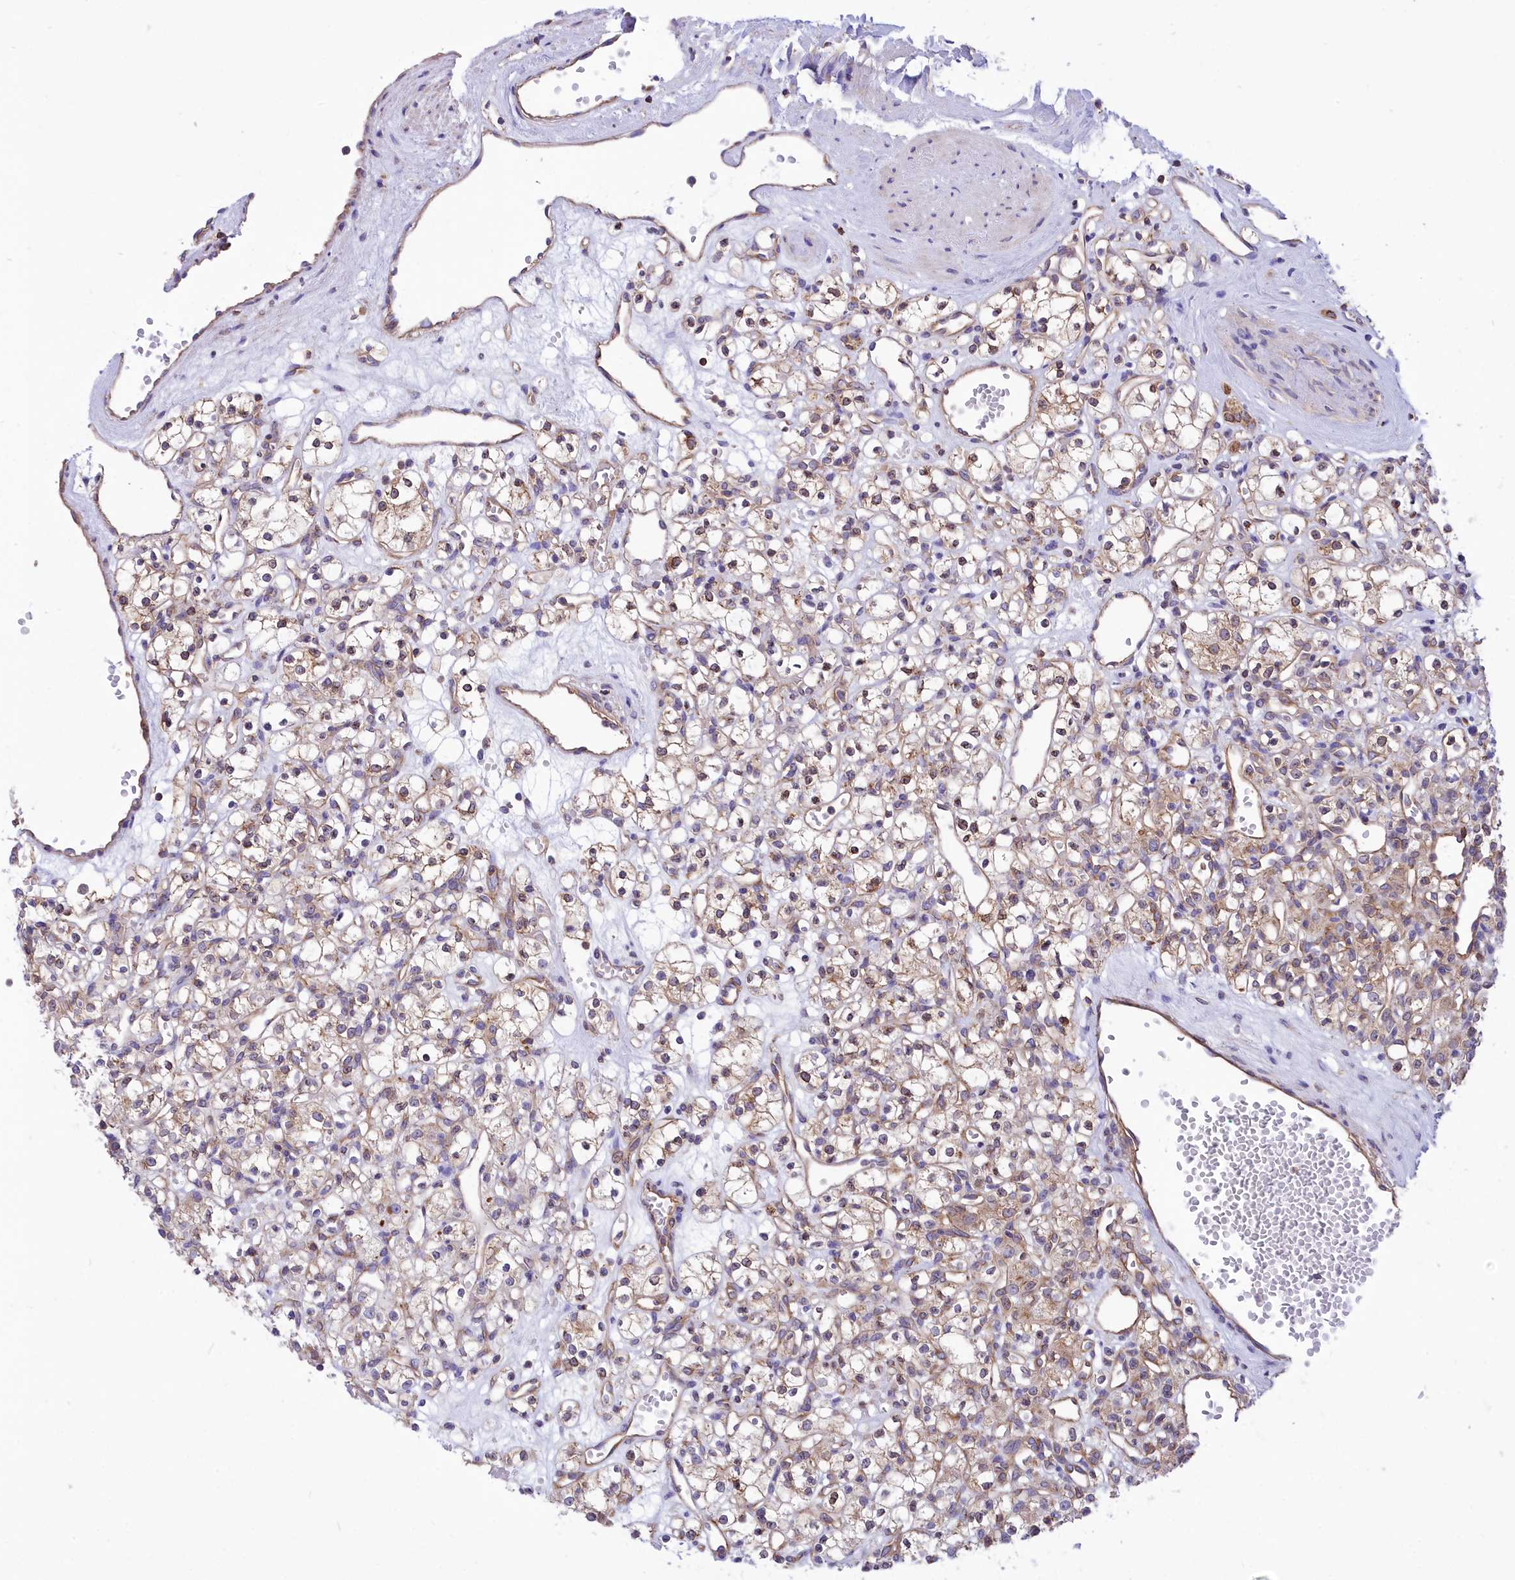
{"staining": {"intensity": "weak", "quantity": "25%-75%", "location": "cytoplasmic/membranous"}, "tissue": "renal cancer", "cell_type": "Tumor cells", "image_type": "cancer", "snomed": [{"axis": "morphology", "description": "Adenocarcinoma, NOS"}, {"axis": "topography", "description": "Kidney"}], "caption": "Protein expression analysis of human renal adenocarcinoma reveals weak cytoplasmic/membranous staining in about 25%-75% of tumor cells.", "gene": "SEPTIN9", "patient": {"sex": "female", "age": 59}}